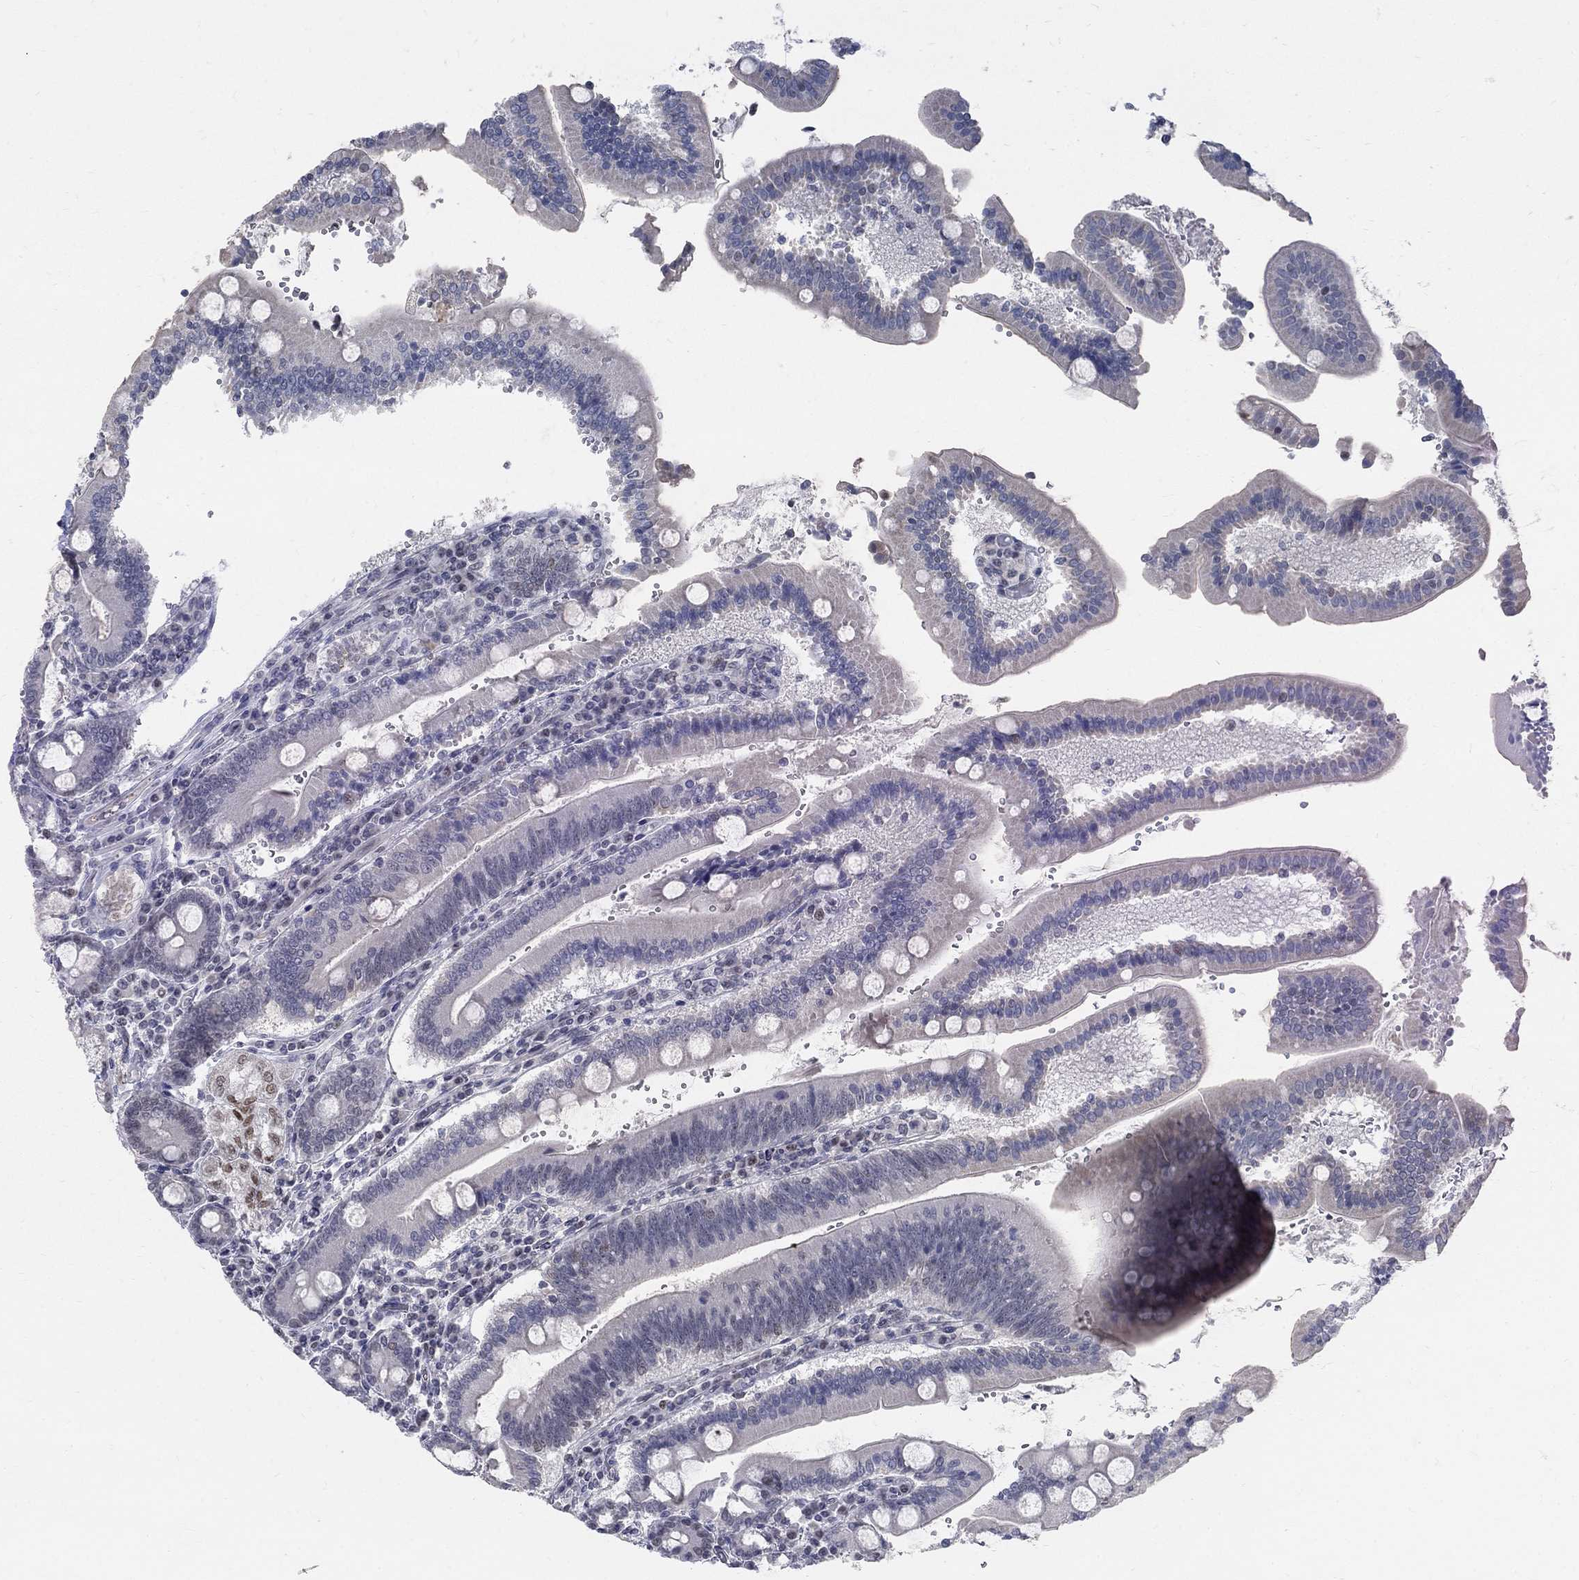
{"staining": {"intensity": "negative", "quantity": "none", "location": "none"}, "tissue": "duodenum", "cell_type": "Glandular cells", "image_type": "normal", "snomed": [{"axis": "morphology", "description": "Normal tissue, NOS"}, {"axis": "topography", "description": "Duodenum"}], "caption": "The immunohistochemistry (IHC) photomicrograph has no significant expression in glandular cells of duodenum.", "gene": "GCFC2", "patient": {"sex": "female", "age": 62}}